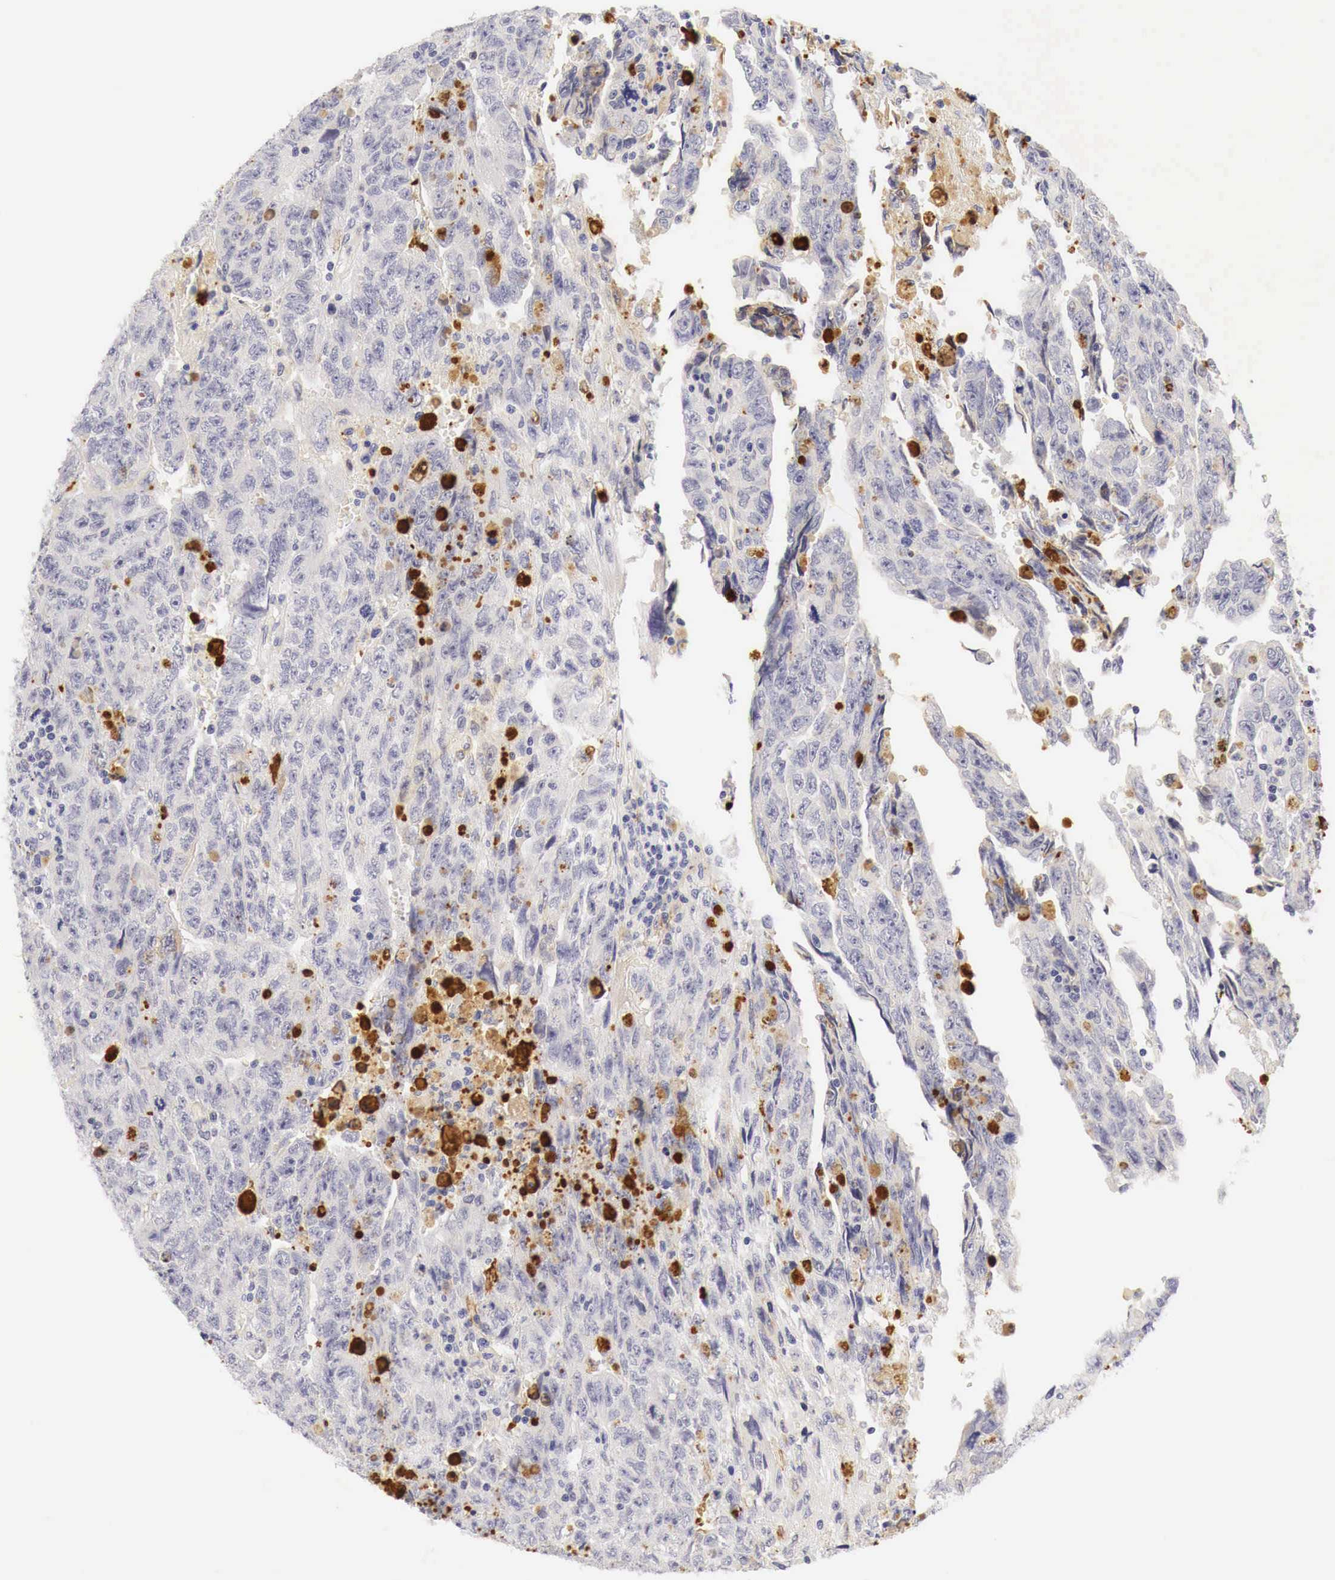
{"staining": {"intensity": "negative", "quantity": "none", "location": "none"}, "tissue": "testis cancer", "cell_type": "Tumor cells", "image_type": "cancer", "snomed": [{"axis": "morphology", "description": "Carcinoma, Embryonal, NOS"}, {"axis": "topography", "description": "Testis"}], "caption": "High power microscopy histopathology image of an IHC histopathology image of embryonal carcinoma (testis), revealing no significant expression in tumor cells.", "gene": "CASP3", "patient": {"sex": "male", "age": 28}}